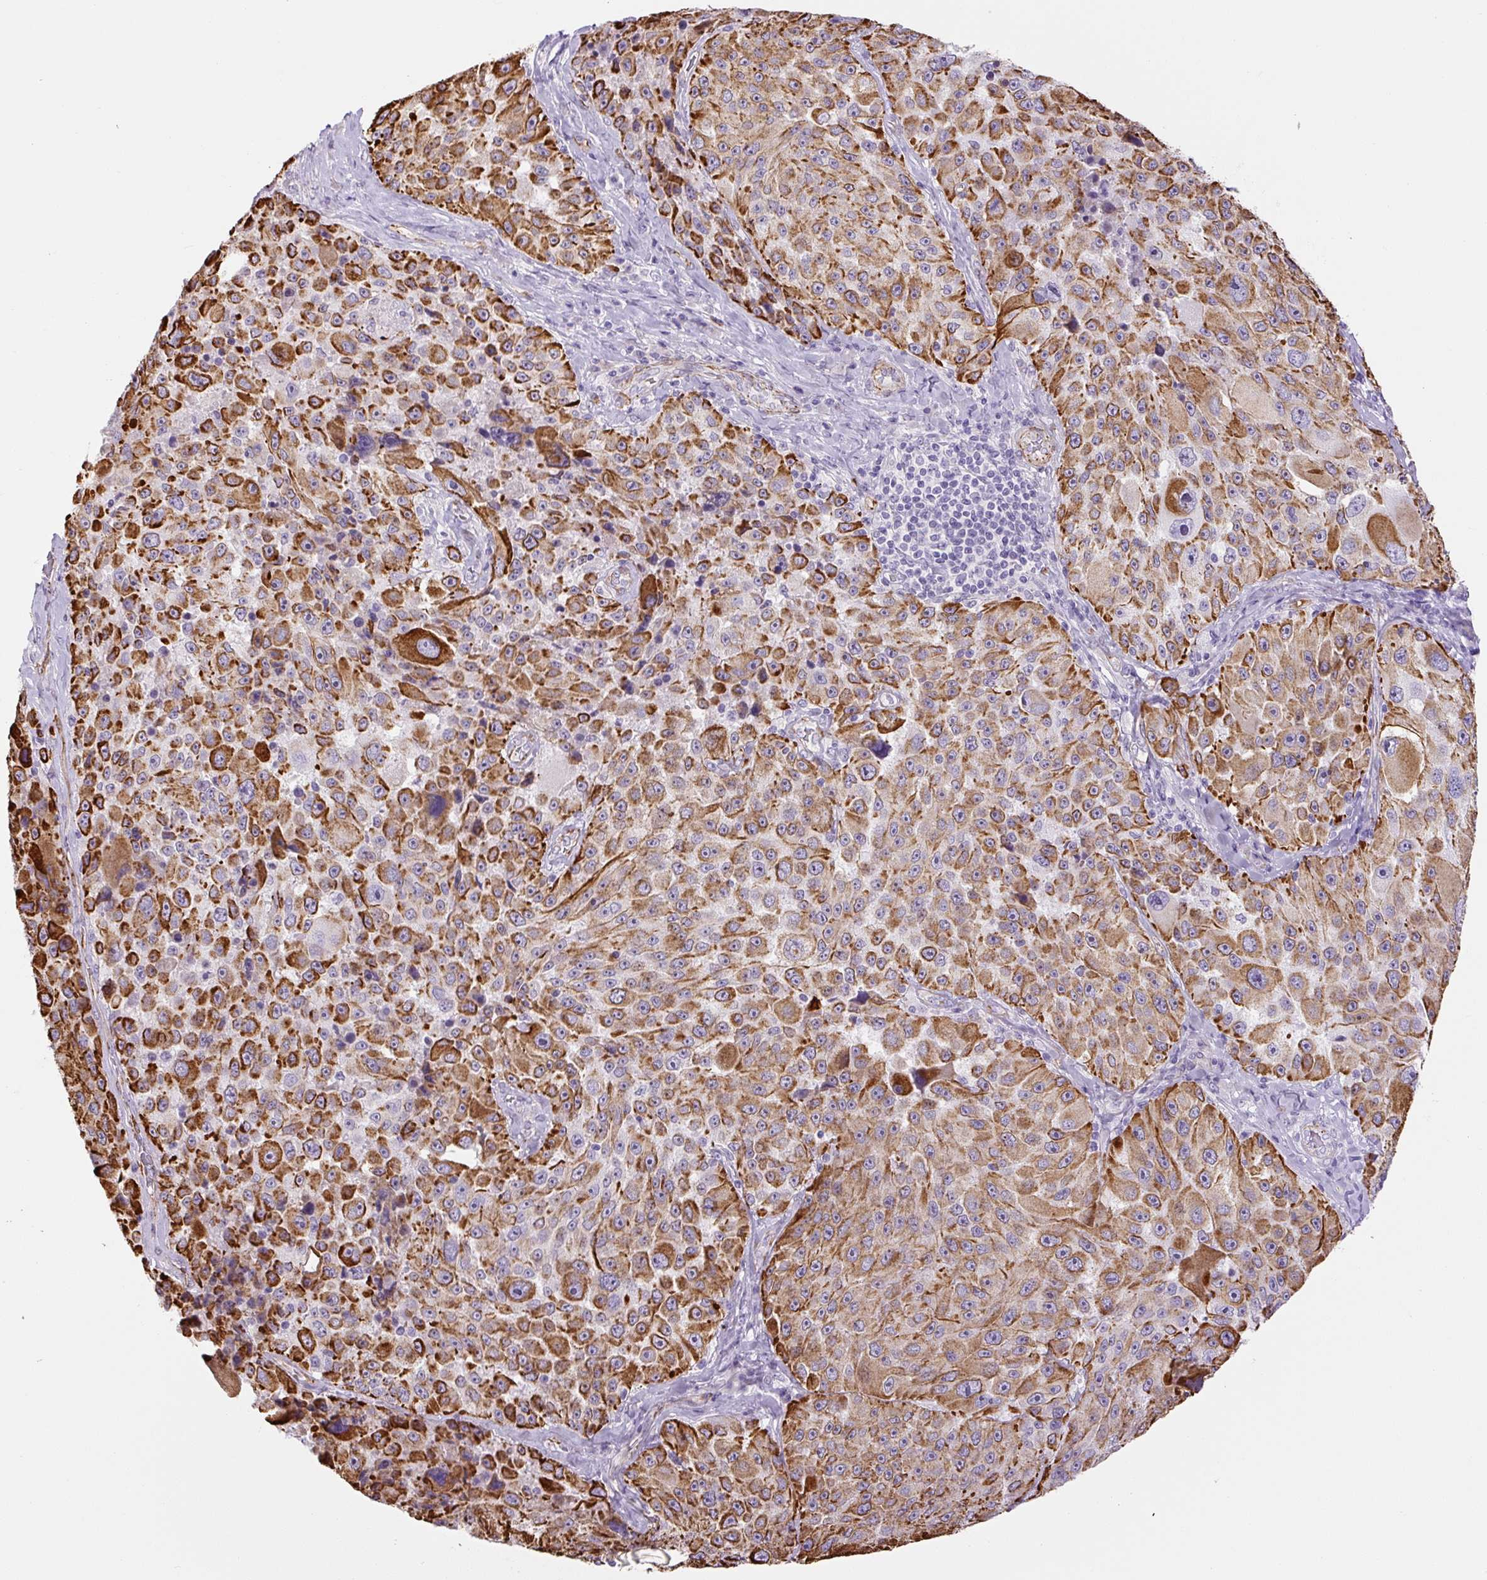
{"staining": {"intensity": "moderate", "quantity": ">75%", "location": "cytoplasmic/membranous"}, "tissue": "melanoma", "cell_type": "Tumor cells", "image_type": "cancer", "snomed": [{"axis": "morphology", "description": "Malignant melanoma, Metastatic site"}, {"axis": "topography", "description": "Lymph node"}], "caption": "Malignant melanoma (metastatic site) tissue reveals moderate cytoplasmic/membranous staining in approximately >75% of tumor cells", "gene": "NES", "patient": {"sex": "male", "age": 62}}